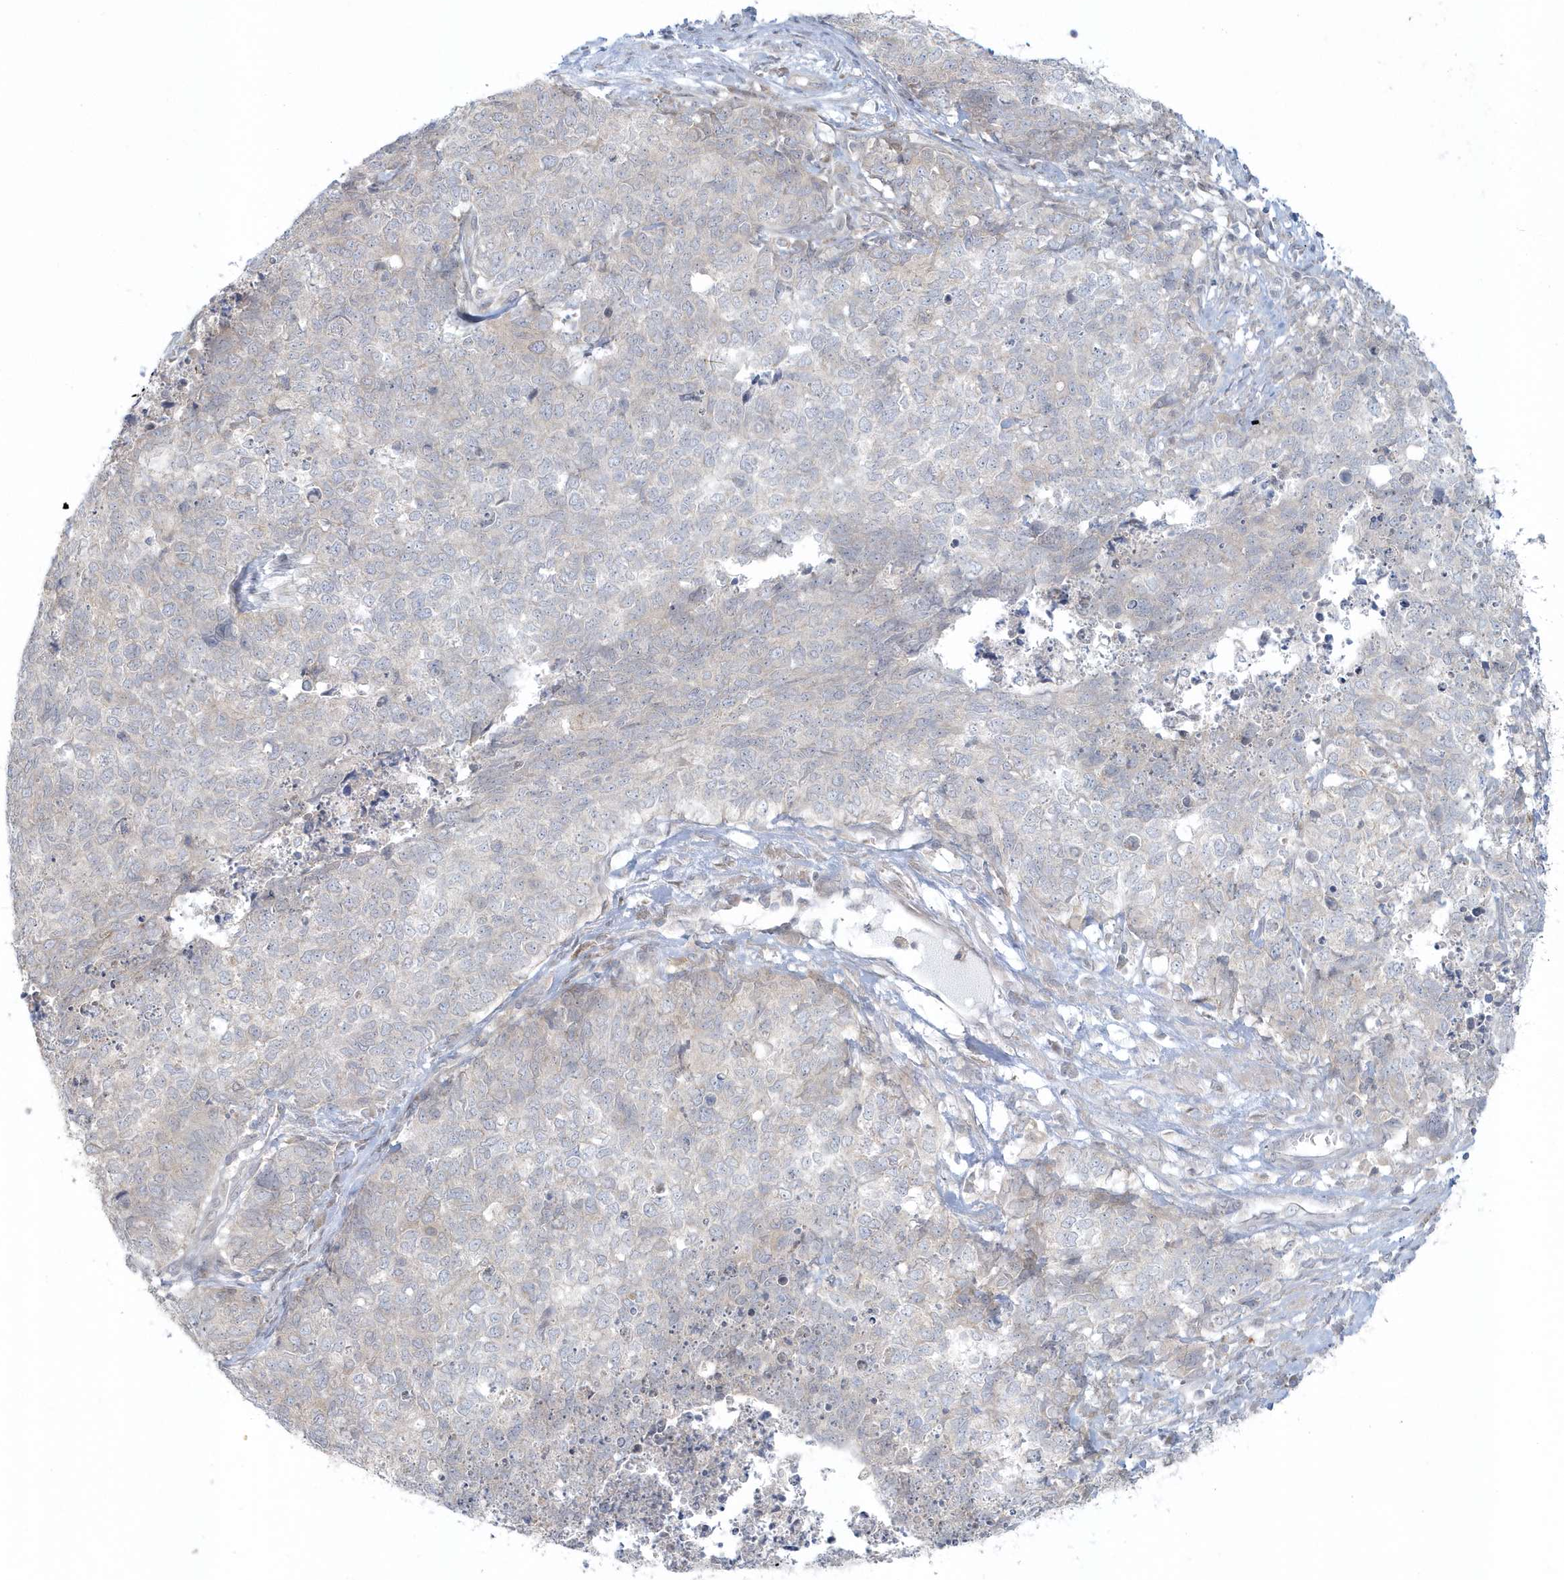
{"staining": {"intensity": "negative", "quantity": "none", "location": "none"}, "tissue": "cervical cancer", "cell_type": "Tumor cells", "image_type": "cancer", "snomed": [{"axis": "morphology", "description": "Squamous cell carcinoma, NOS"}, {"axis": "topography", "description": "Cervix"}], "caption": "IHC of human cervical squamous cell carcinoma exhibits no expression in tumor cells.", "gene": "BLTP3A", "patient": {"sex": "female", "age": 63}}